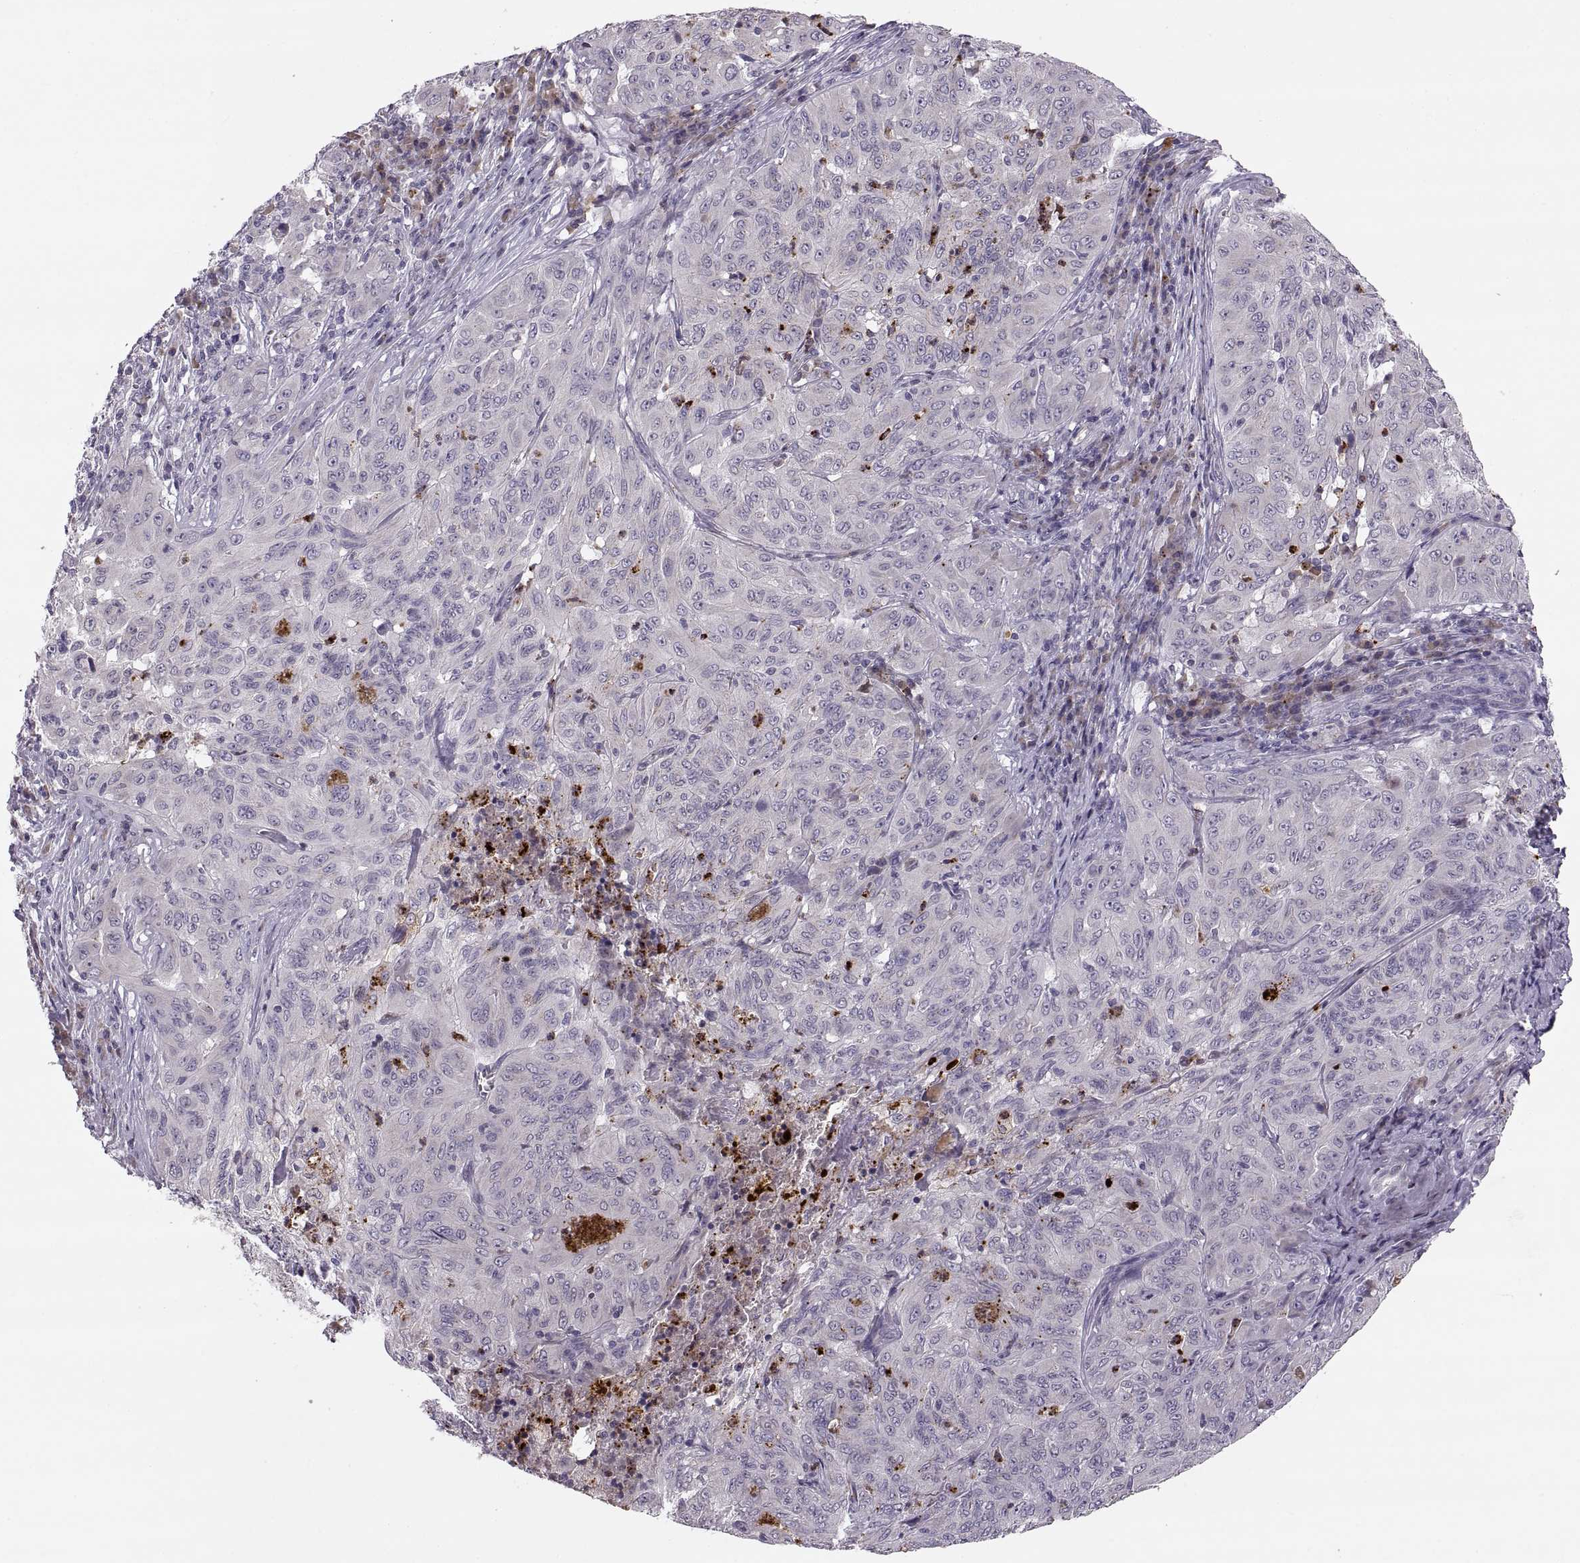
{"staining": {"intensity": "negative", "quantity": "none", "location": "none"}, "tissue": "pancreatic cancer", "cell_type": "Tumor cells", "image_type": "cancer", "snomed": [{"axis": "morphology", "description": "Adenocarcinoma, NOS"}, {"axis": "topography", "description": "Pancreas"}], "caption": "High magnification brightfield microscopy of pancreatic adenocarcinoma stained with DAB (brown) and counterstained with hematoxylin (blue): tumor cells show no significant expression.", "gene": "ADH6", "patient": {"sex": "male", "age": 63}}